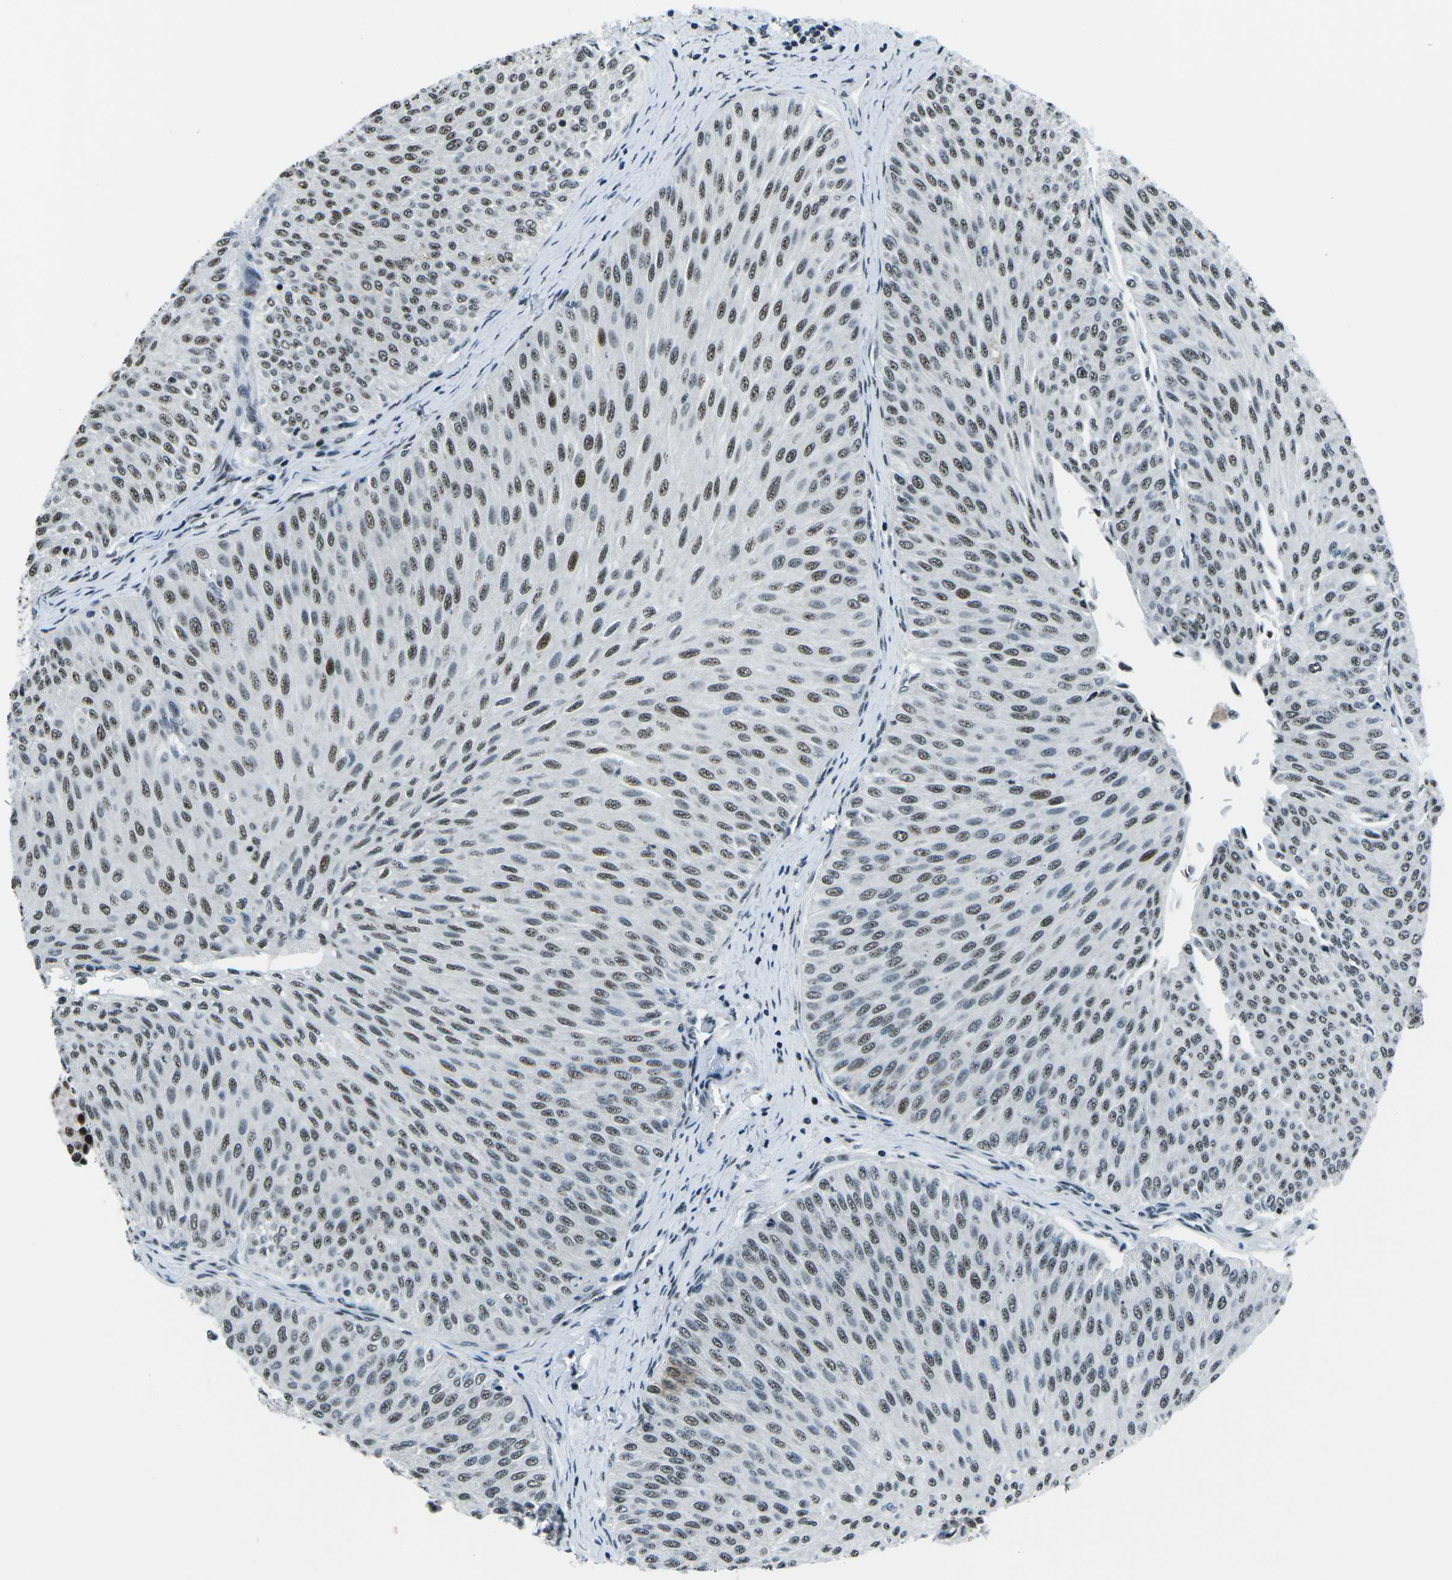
{"staining": {"intensity": "moderate", "quantity": ">75%", "location": "nuclear"}, "tissue": "urothelial cancer", "cell_type": "Tumor cells", "image_type": "cancer", "snomed": [{"axis": "morphology", "description": "Urothelial carcinoma, Low grade"}, {"axis": "topography", "description": "Urinary bladder"}], "caption": "Urothelial cancer stained with IHC shows moderate nuclear staining in approximately >75% of tumor cells.", "gene": "RBL2", "patient": {"sex": "male", "age": 78}}